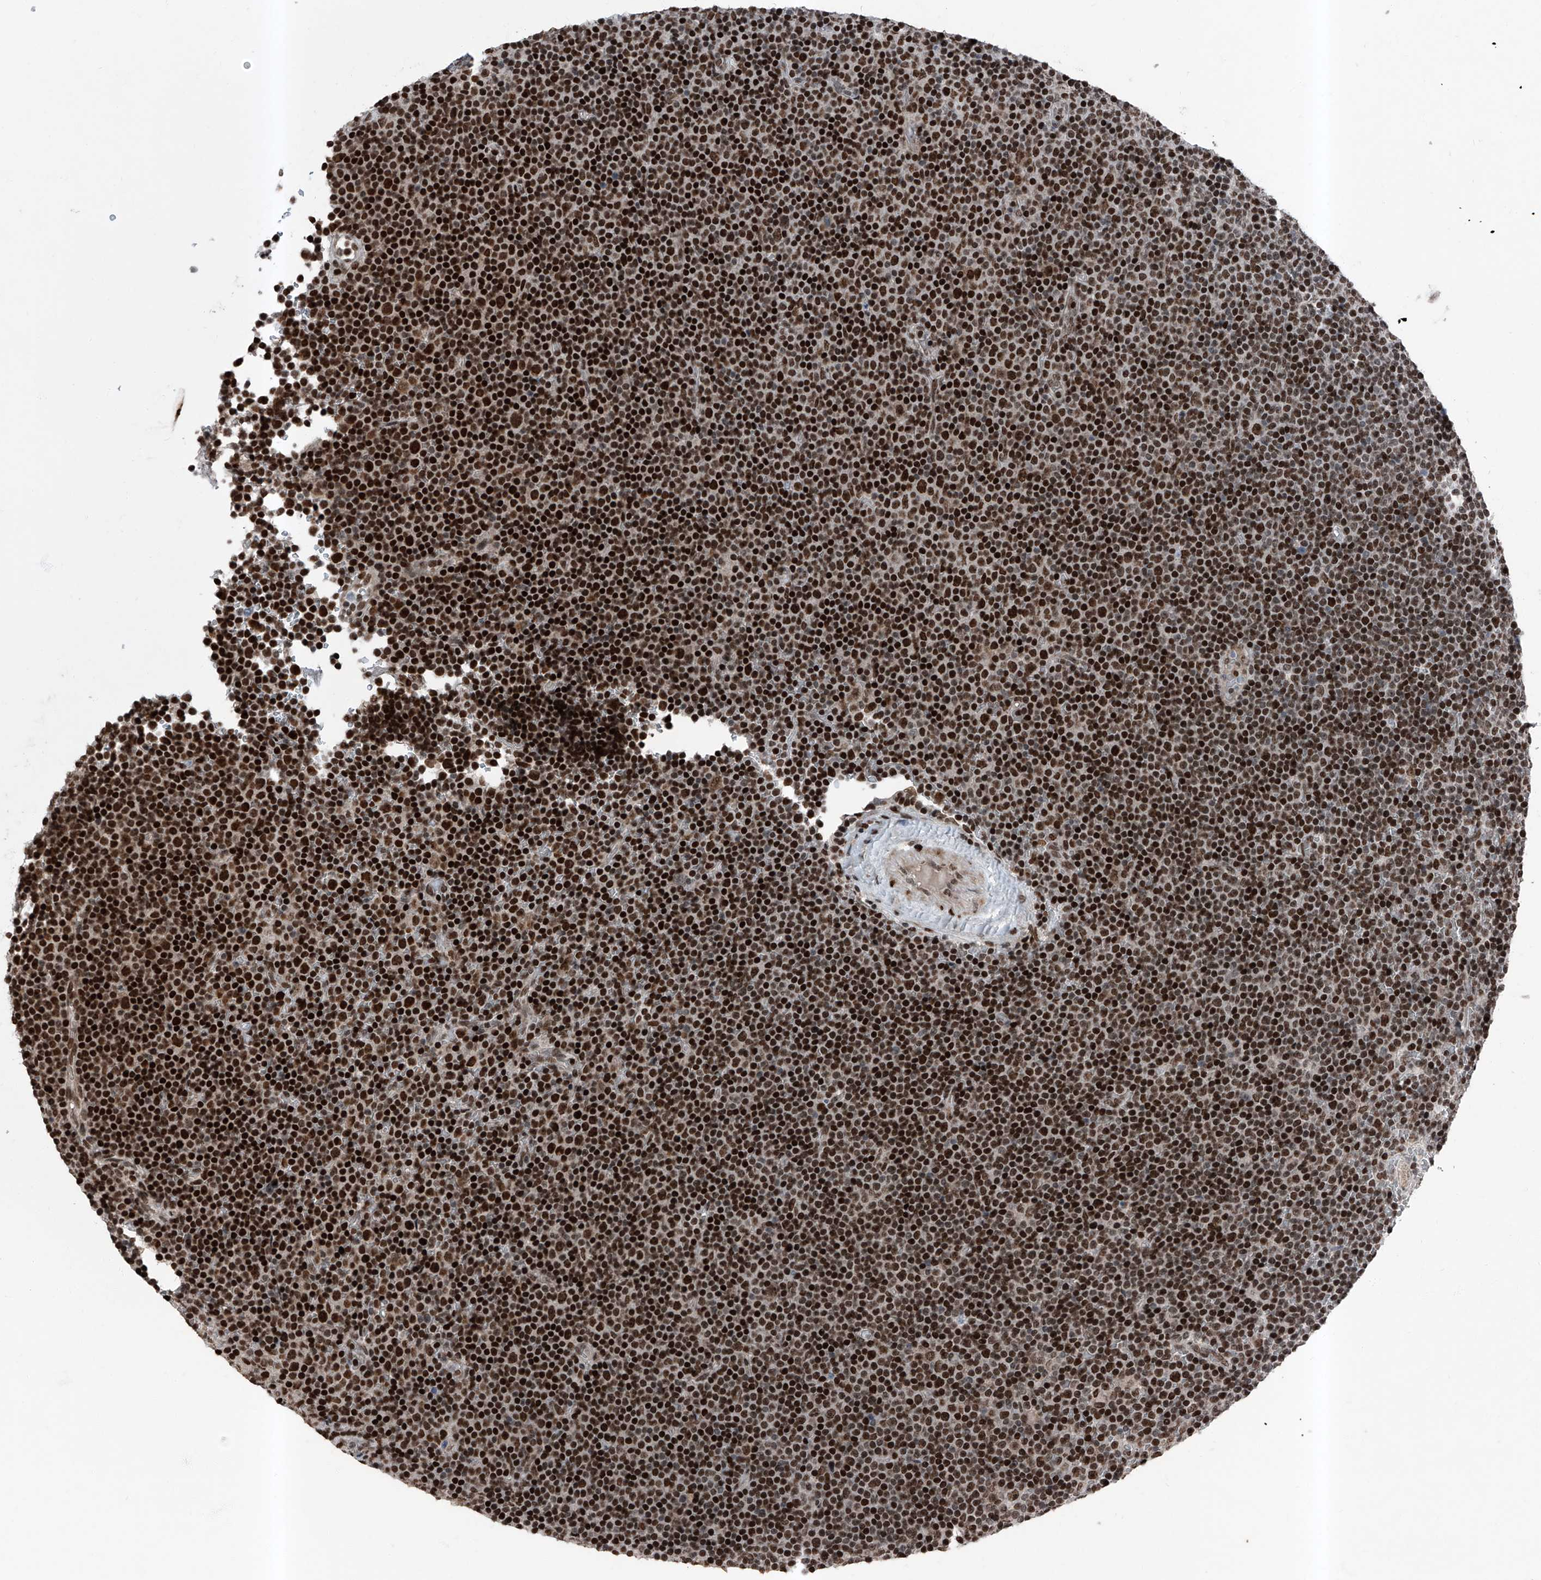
{"staining": {"intensity": "strong", "quantity": ">75%", "location": "nuclear"}, "tissue": "lymphoma", "cell_type": "Tumor cells", "image_type": "cancer", "snomed": [{"axis": "morphology", "description": "Malignant lymphoma, non-Hodgkin's type, Low grade"}, {"axis": "topography", "description": "Lymph node"}], "caption": "A brown stain shows strong nuclear staining of a protein in human lymphoma tumor cells. (DAB IHC, brown staining for protein, blue staining for nuclei).", "gene": "BMI1", "patient": {"sex": "female", "age": 67}}